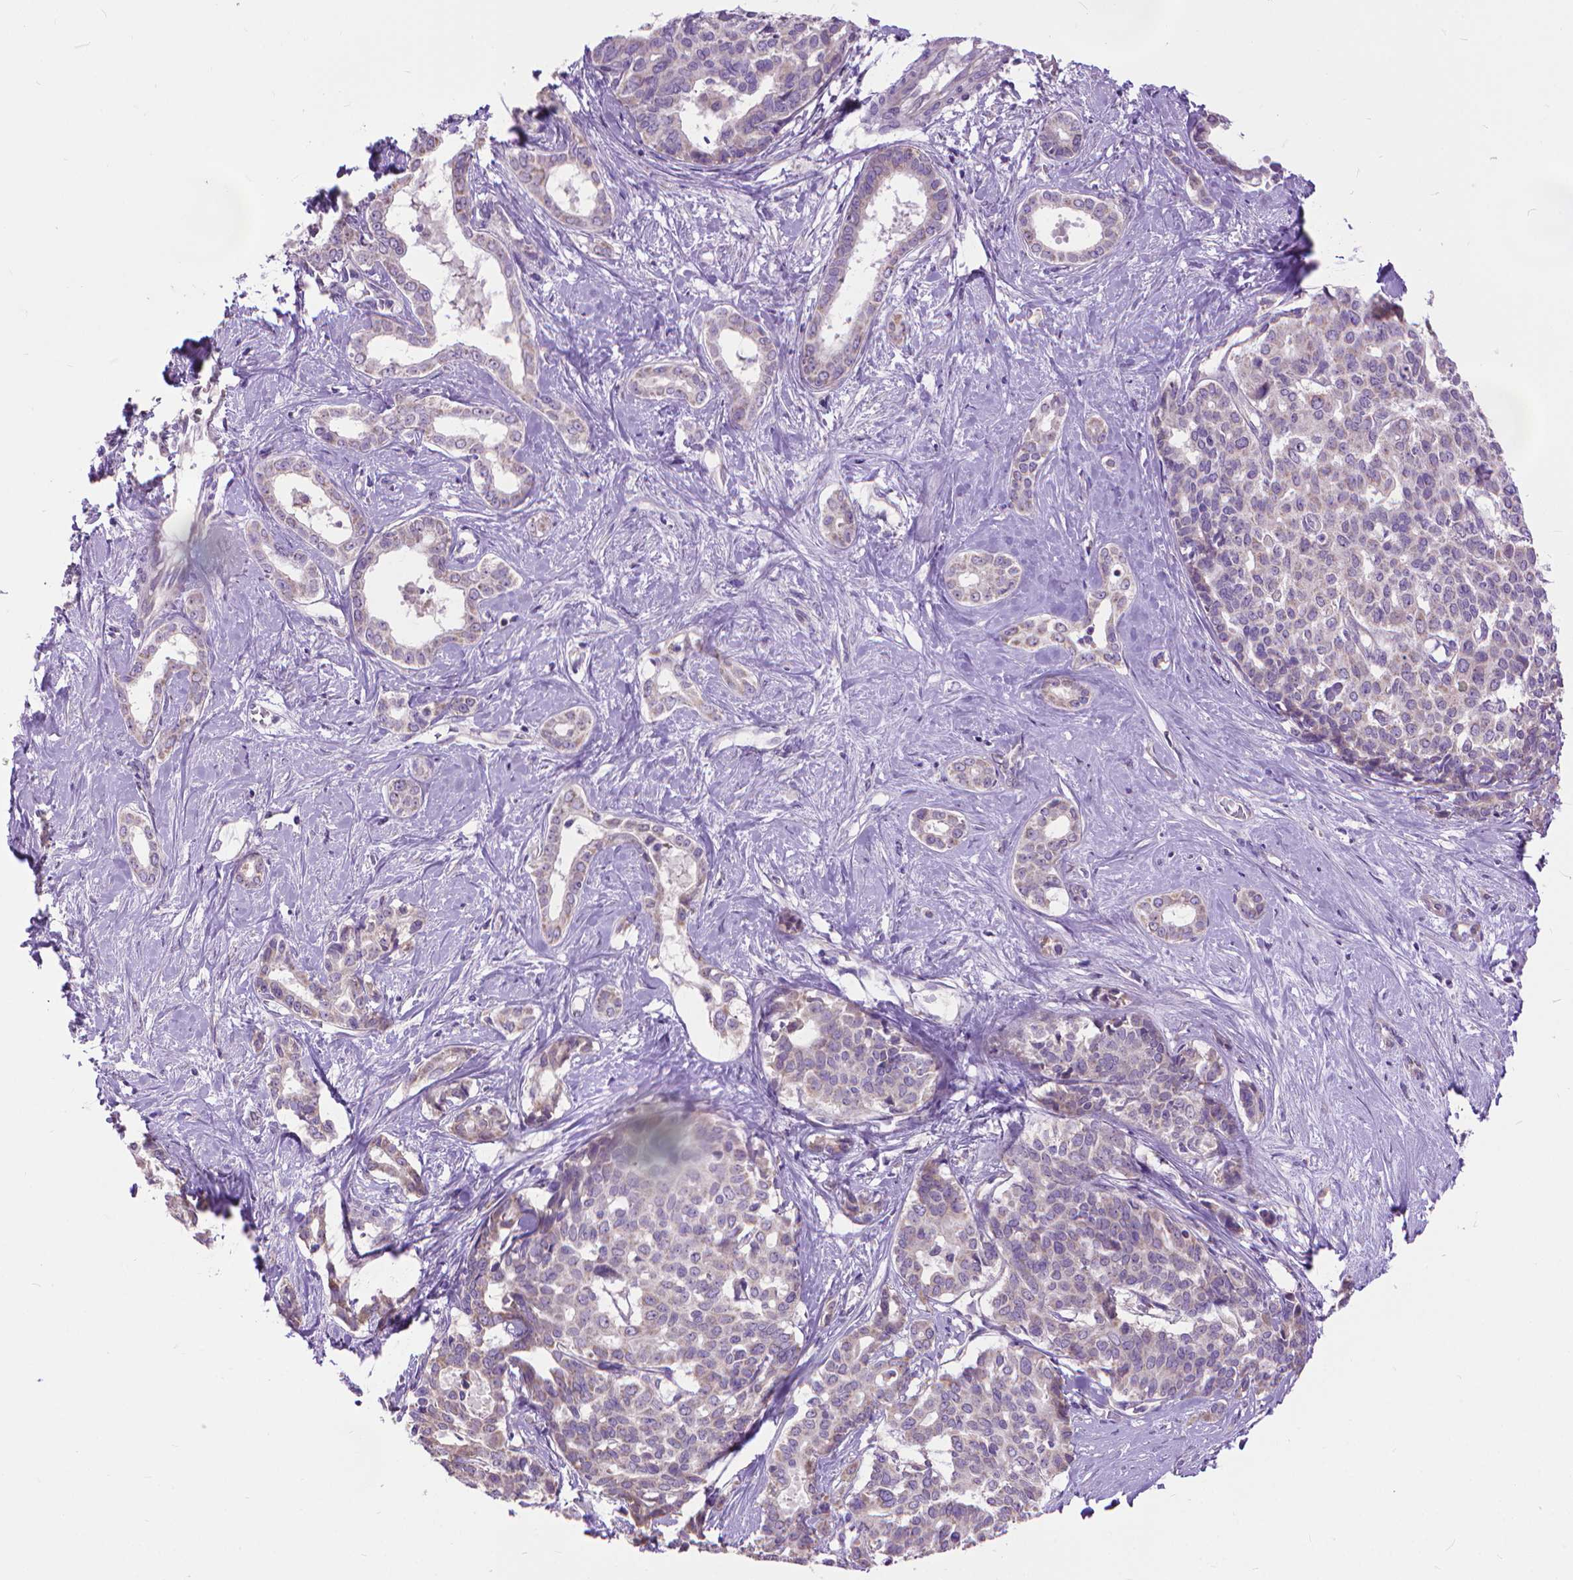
{"staining": {"intensity": "weak", "quantity": "<25%", "location": "cytoplasmic/membranous"}, "tissue": "liver cancer", "cell_type": "Tumor cells", "image_type": "cancer", "snomed": [{"axis": "morphology", "description": "Cholangiocarcinoma"}, {"axis": "topography", "description": "Liver"}], "caption": "IHC of human liver cholangiocarcinoma demonstrates no staining in tumor cells. (DAB (3,3'-diaminobenzidine) IHC visualized using brightfield microscopy, high magnification).", "gene": "SYN1", "patient": {"sex": "female", "age": 47}}